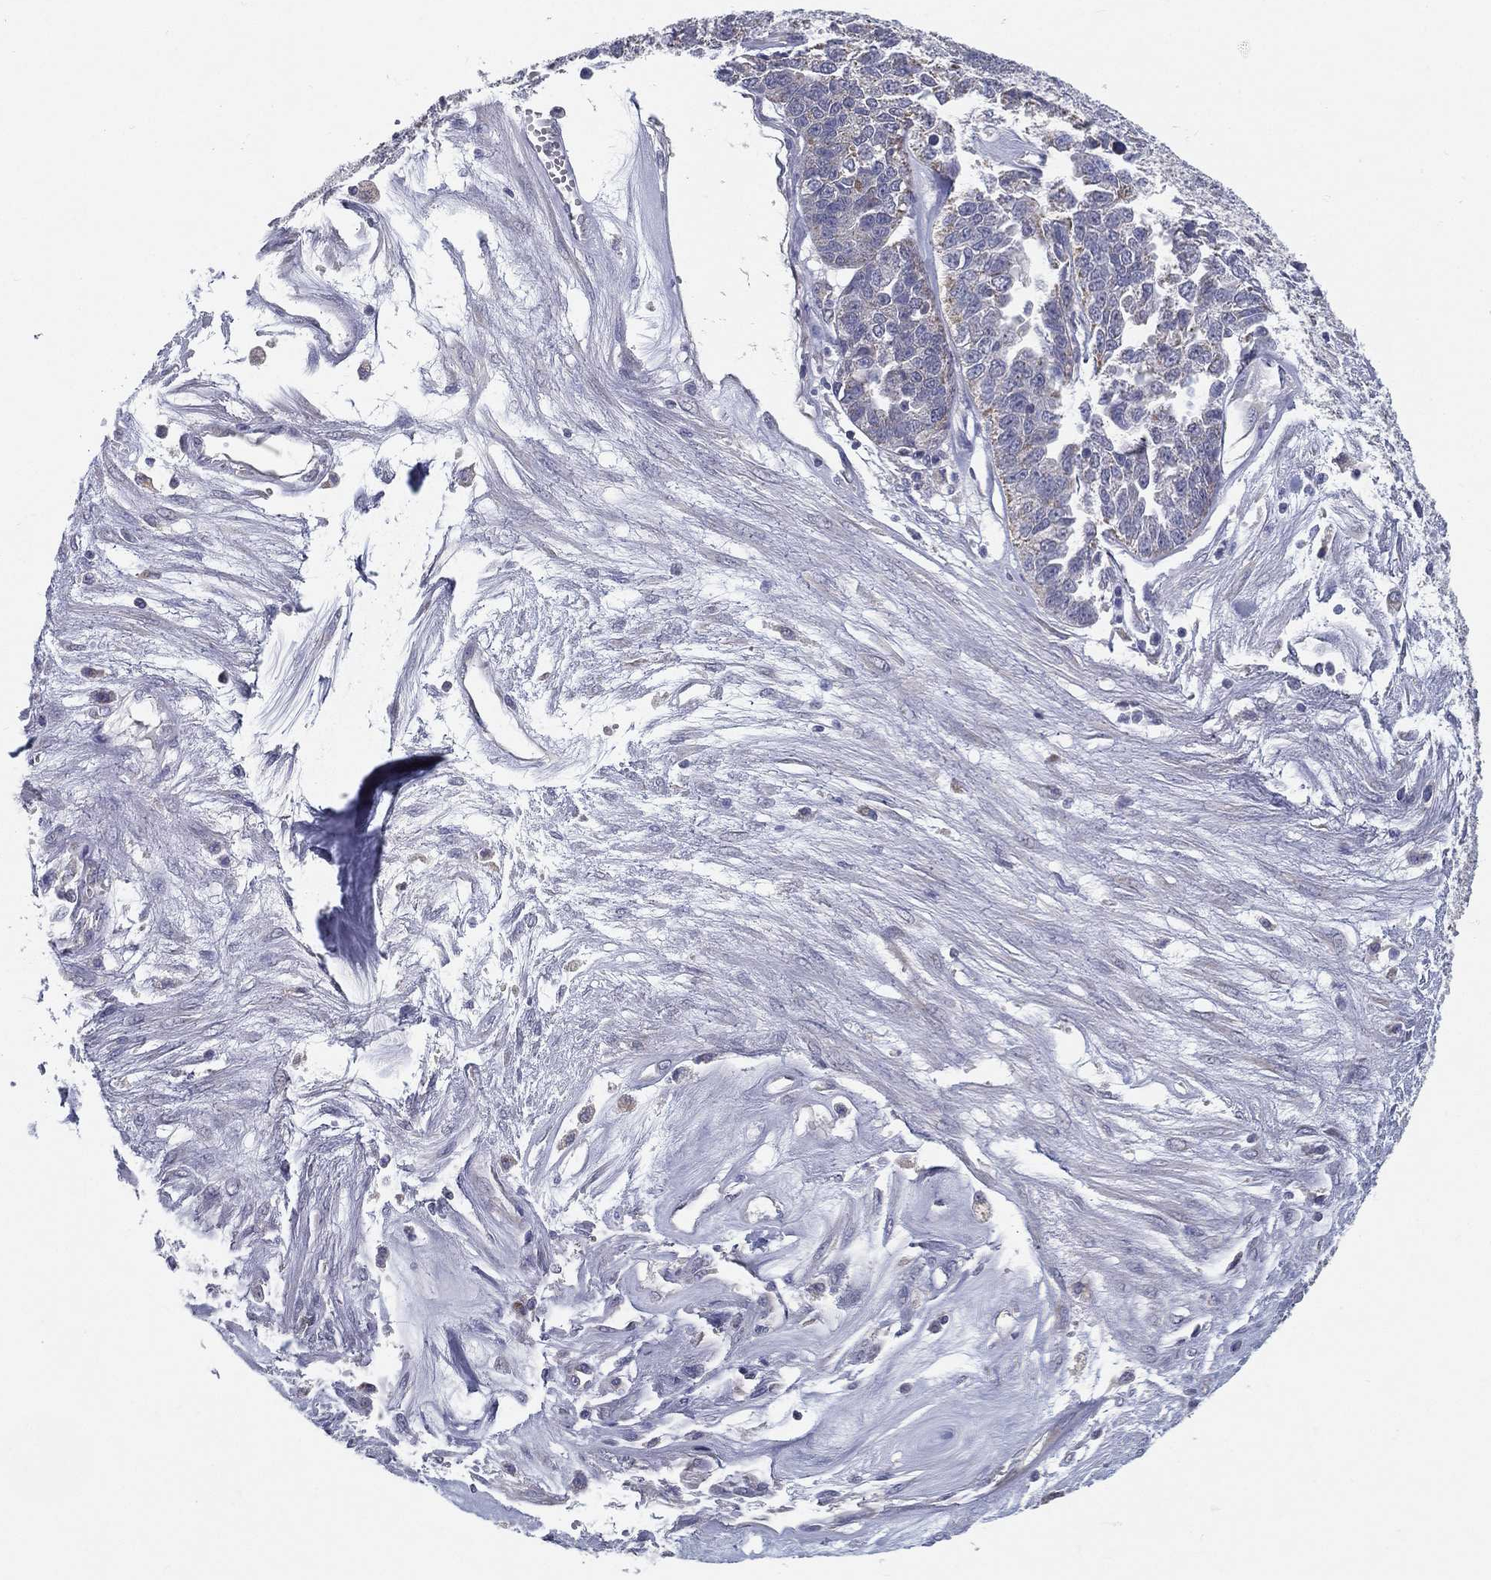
{"staining": {"intensity": "weak", "quantity": "<25%", "location": "cytoplasmic/membranous"}, "tissue": "ovarian cancer", "cell_type": "Tumor cells", "image_type": "cancer", "snomed": [{"axis": "morphology", "description": "Cystadenocarcinoma, serous, NOS"}, {"axis": "topography", "description": "Ovary"}], "caption": "Immunohistochemical staining of ovarian cancer (serous cystadenocarcinoma) shows no significant staining in tumor cells.", "gene": "PCSK1", "patient": {"sex": "female", "age": 87}}